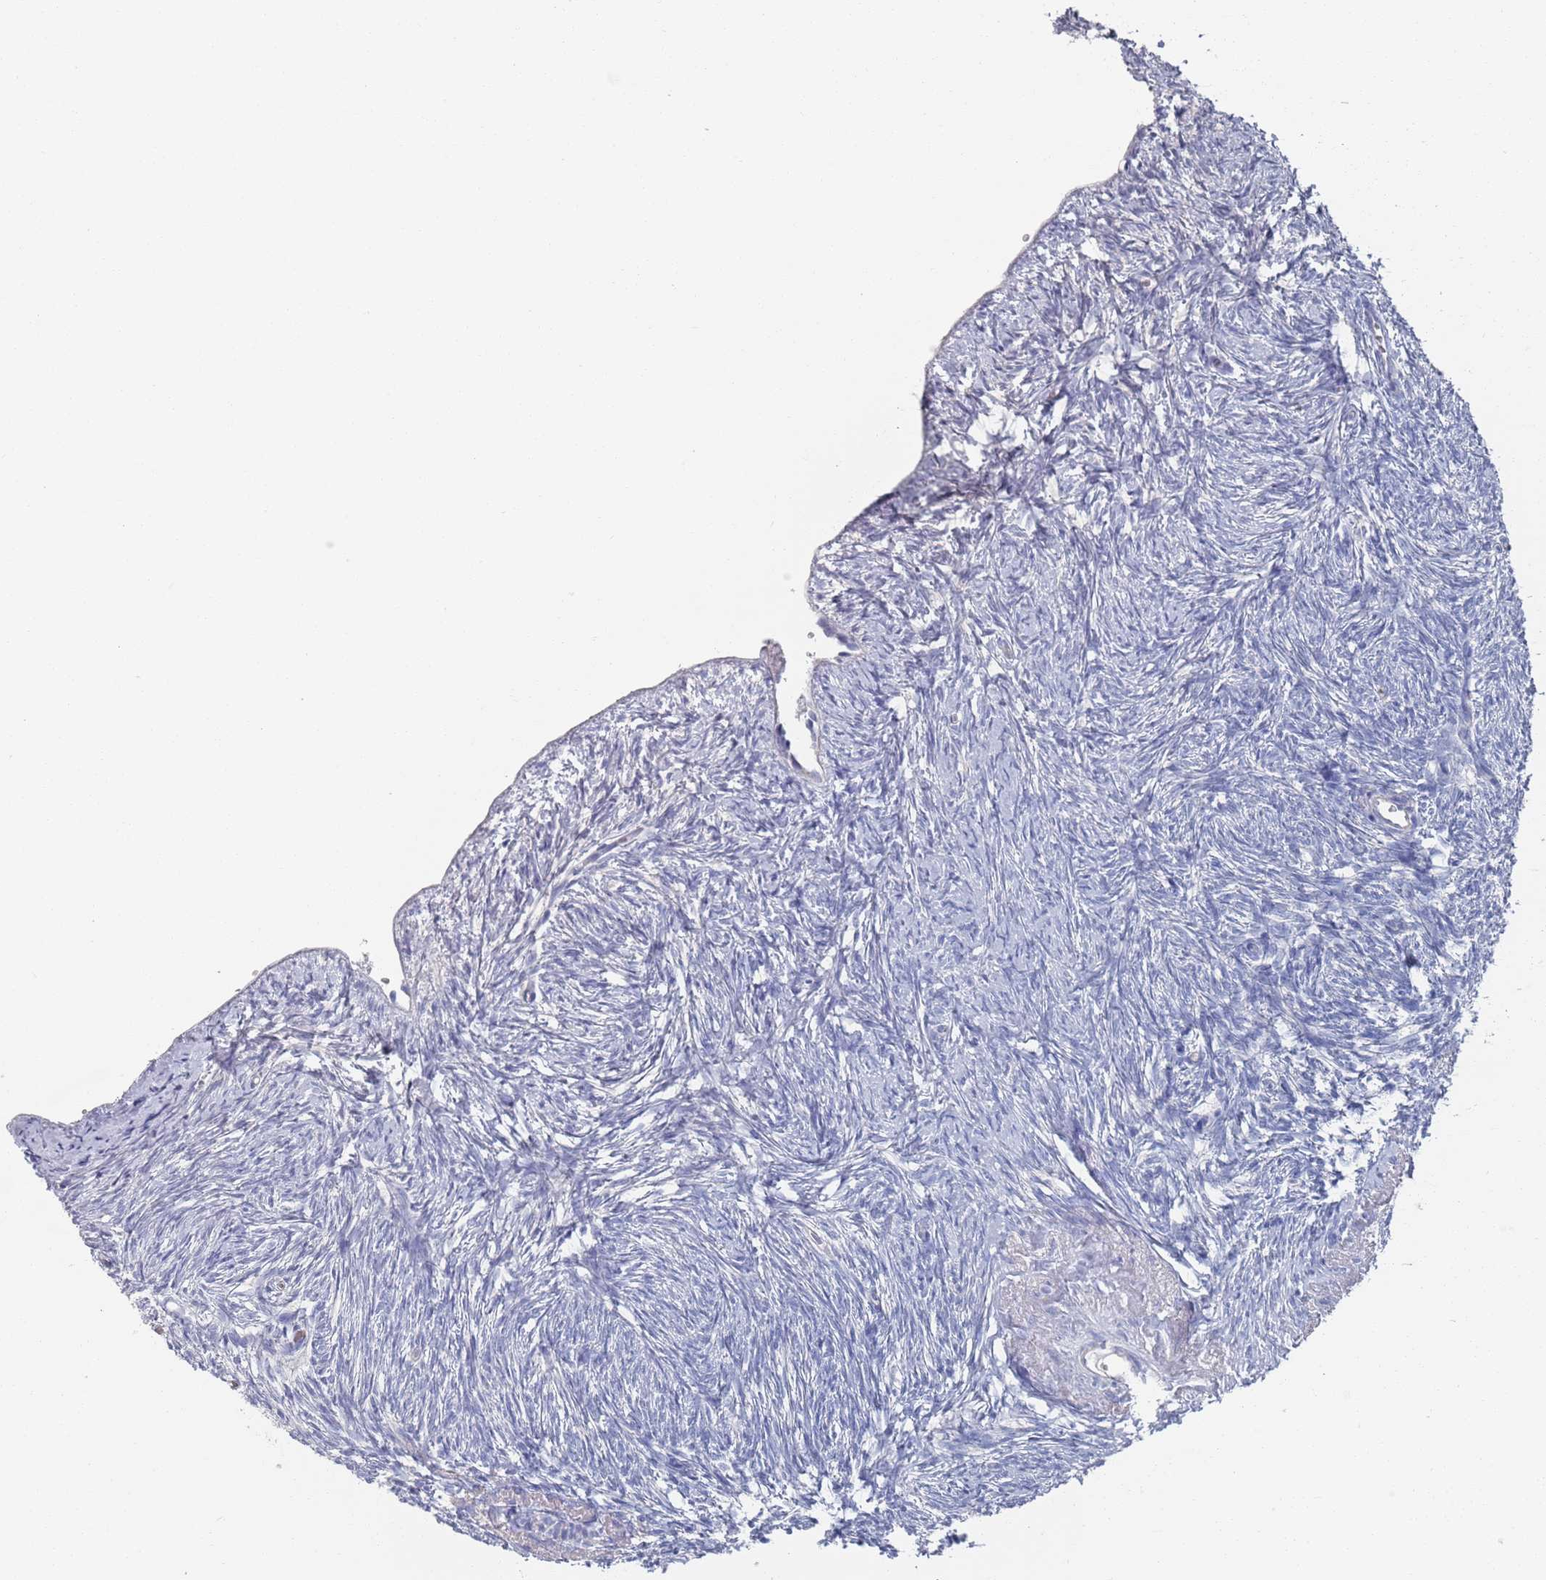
{"staining": {"intensity": "negative", "quantity": "none", "location": "none"}, "tissue": "ovary", "cell_type": "Ovarian stroma cells", "image_type": "normal", "snomed": [{"axis": "morphology", "description": "Normal tissue, NOS"}, {"axis": "topography", "description": "Ovary"}], "caption": "A high-resolution histopathology image shows immunohistochemistry staining of normal ovary, which demonstrates no significant staining in ovarian stroma cells. Nuclei are stained in blue.", "gene": "TMCO3", "patient": {"sex": "female", "age": 51}}